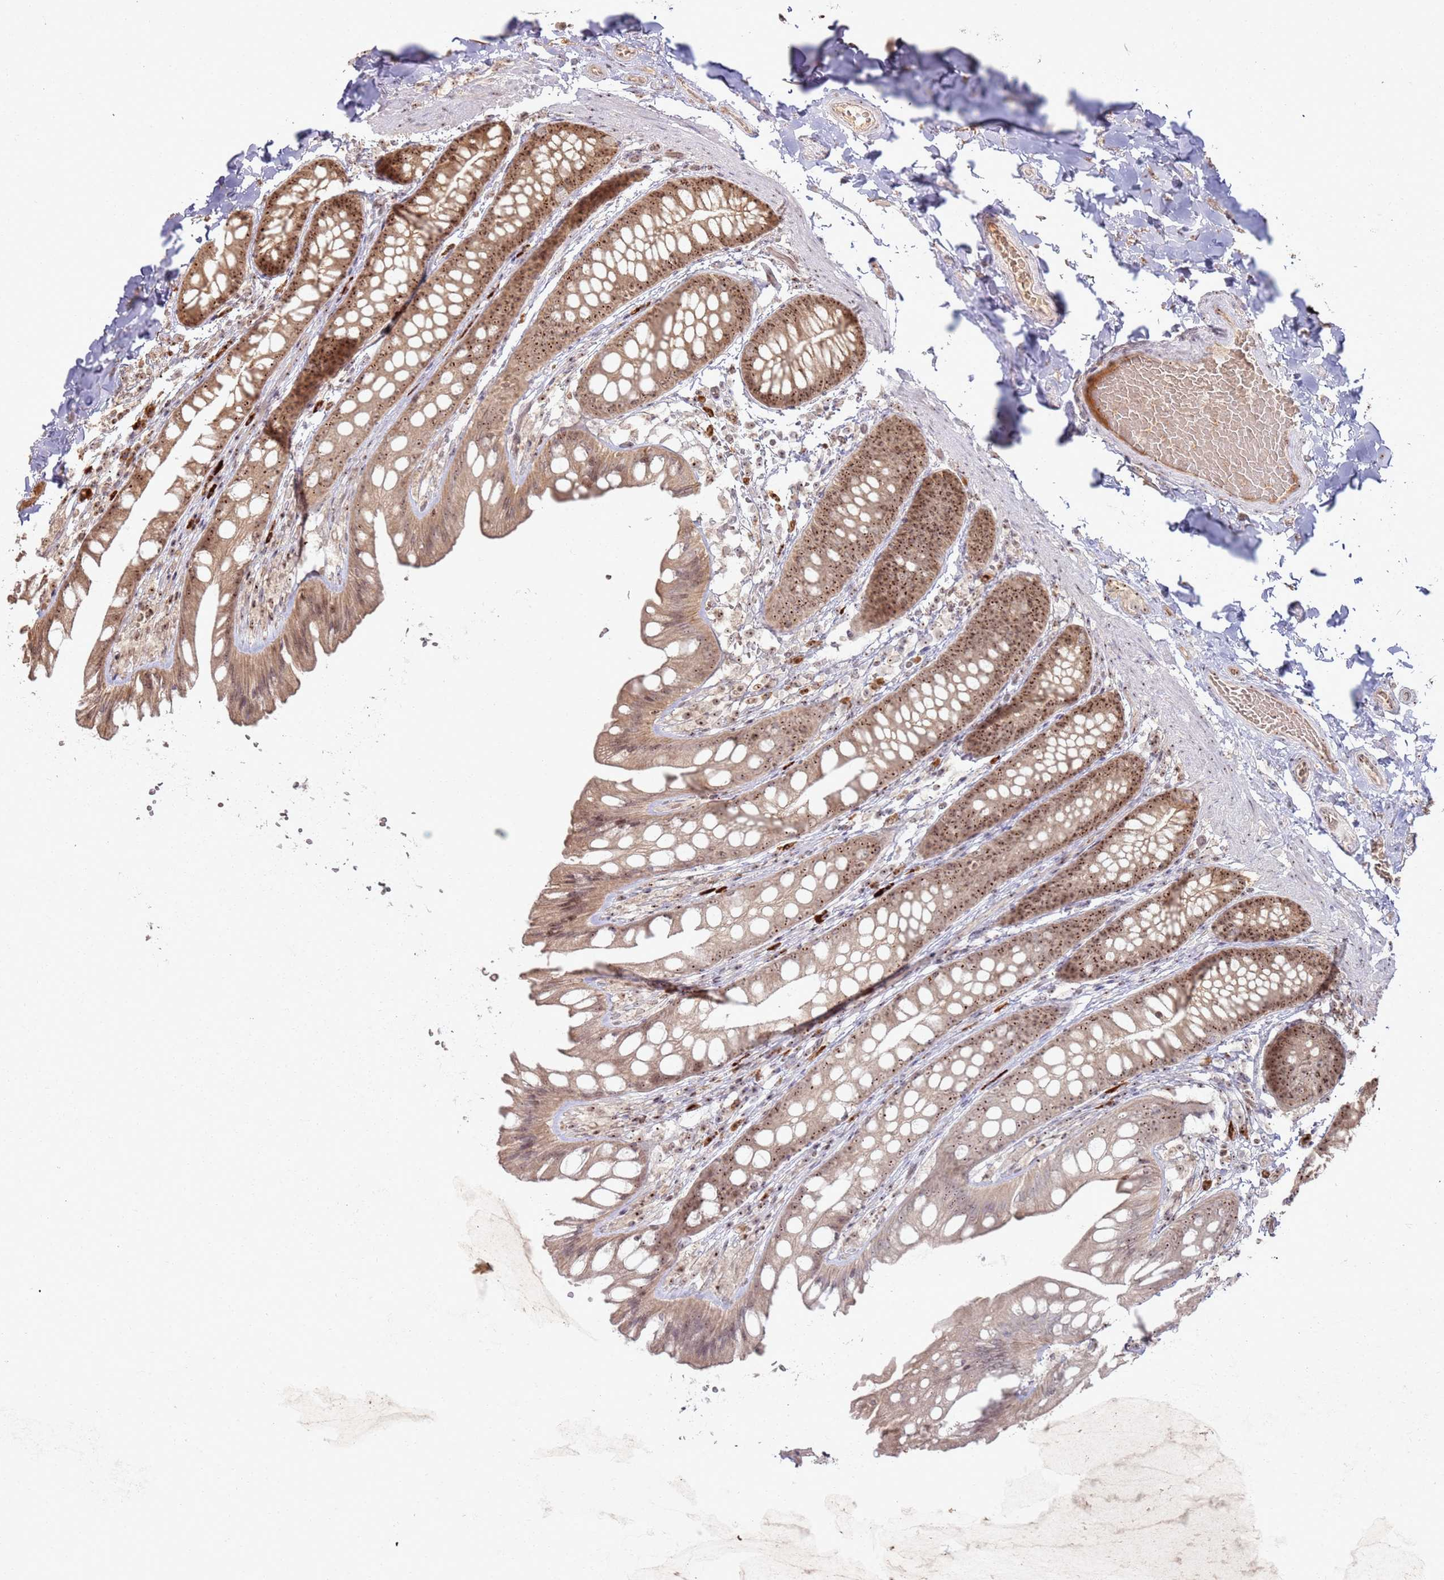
{"staining": {"intensity": "negative", "quantity": "none", "location": "none"}, "tissue": "colon", "cell_type": "Endothelial cells", "image_type": "normal", "snomed": [{"axis": "morphology", "description": "Normal tissue, NOS"}, {"axis": "topography", "description": "Colon"}], "caption": "Immunohistochemistry of benign colon reveals no staining in endothelial cells.", "gene": "UTP11", "patient": {"sex": "male", "age": 47}}